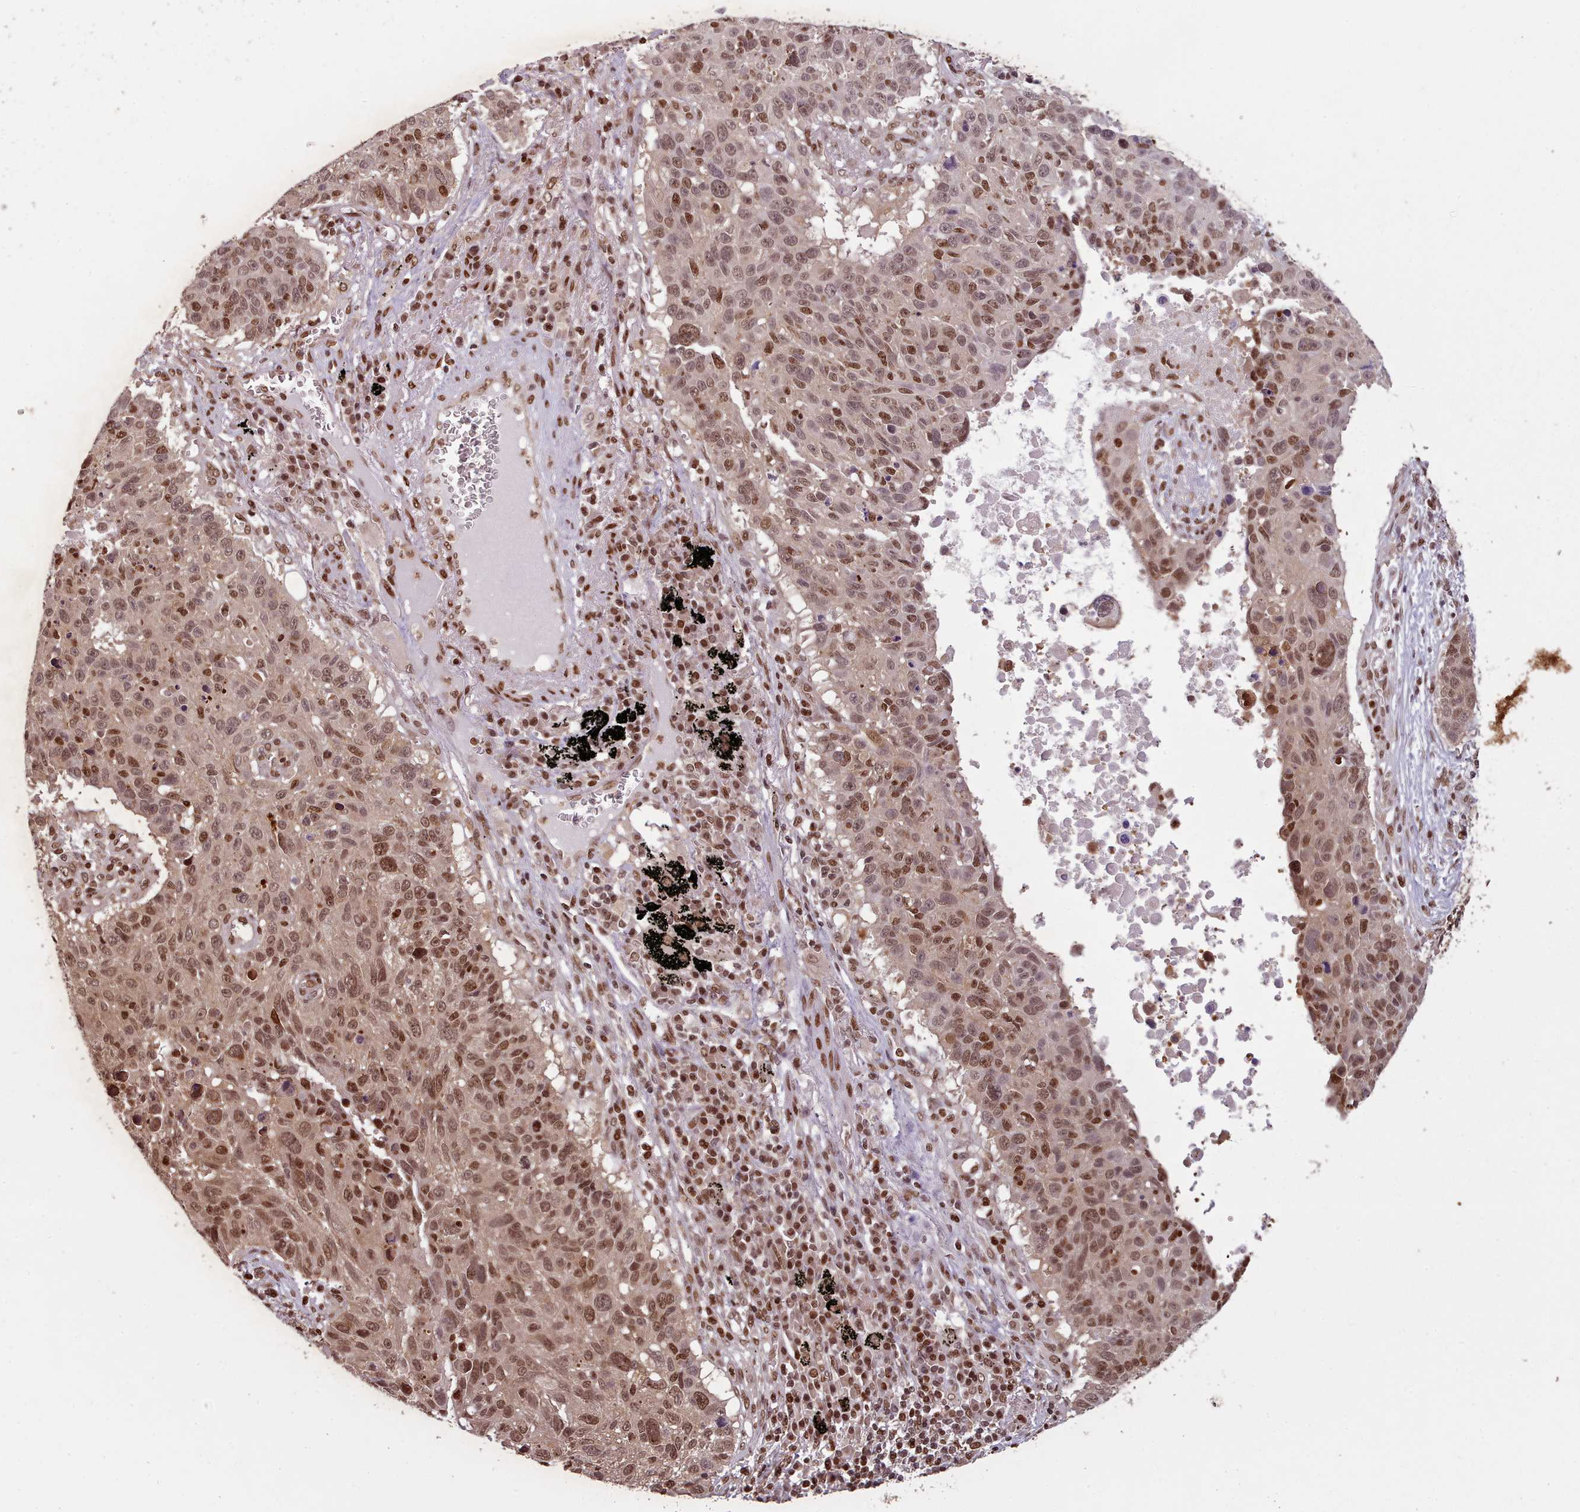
{"staining": {"intensity": "moderate", "quantity": ">75%", "location": "nuclear"}, "tissue": "lung cancer", "cell_type": "Tumor cells", "image_type": "cancer", "snomed": [{"axis": "morphology", "description": "Squamous cell carcinoma, NOS"}, {"axis": "topography", "description": "Lung"}], "caption": "A photomicrograph of lung cancer stained for a protein shows moderate nuclear brown staining in tumor cells. (brown staining indicates protein expression, while blue staining denotes nuclei).", "gene": "RPS27A", "patient": {"sex": "male", "age": 66}}